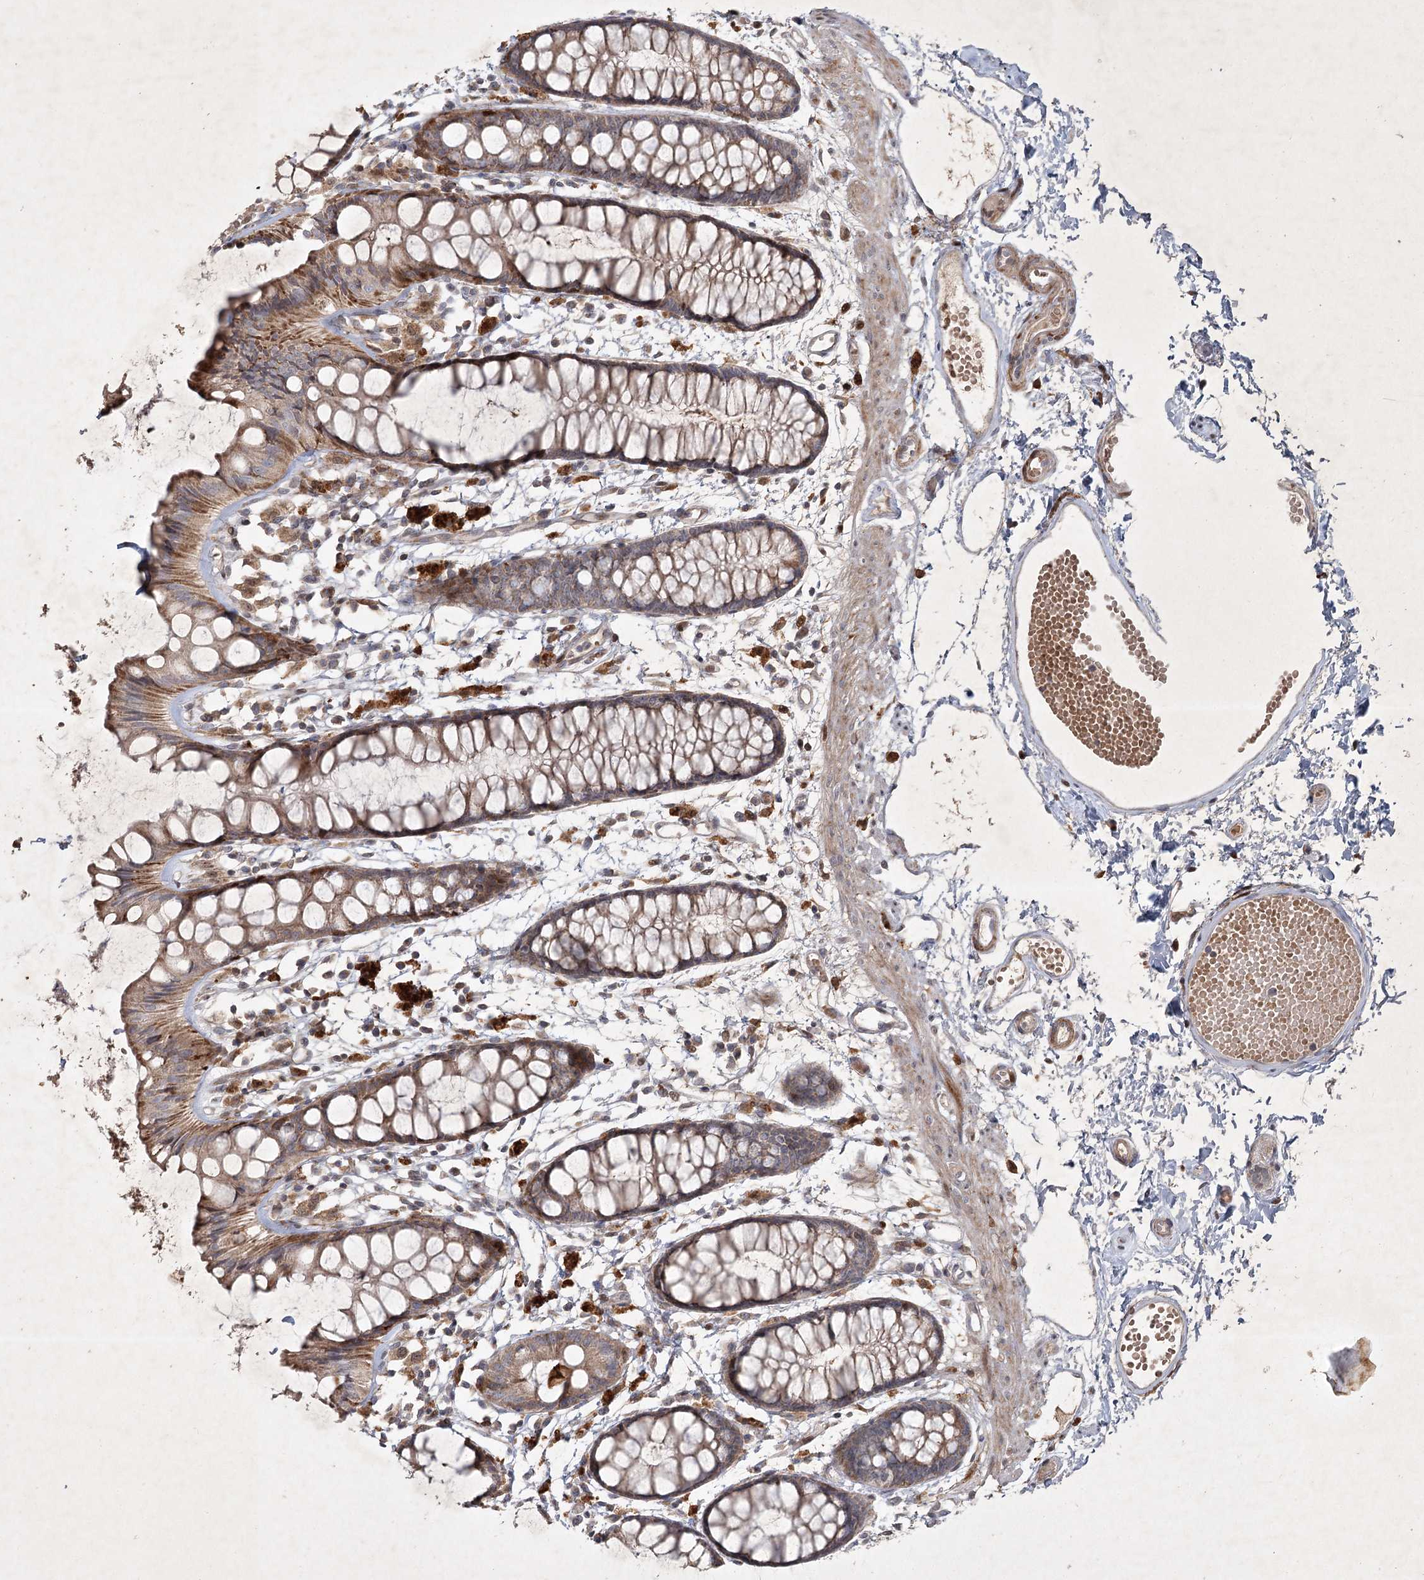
{"staining": {"intensity": "moderate", "quantity": ">75%", "location": "cytoplasmic/membranous"}, "tissue": "rectum", "cell_type": "Glandular cells", "image_type": "normal", "snomed": [{"axis": "morphology", "description": "Normal tissue, NOS"}, {"axis": "topography", "description": "Rectum"}], "caption": "This is an image of immunohistochemistry (IHC) staining of normal rectum, which shows moderate positivity in the cytoplasmic/membranous of glandular cells.", "gene": "KBTBD4", "patient": {"sex": "female", "age": 66}}